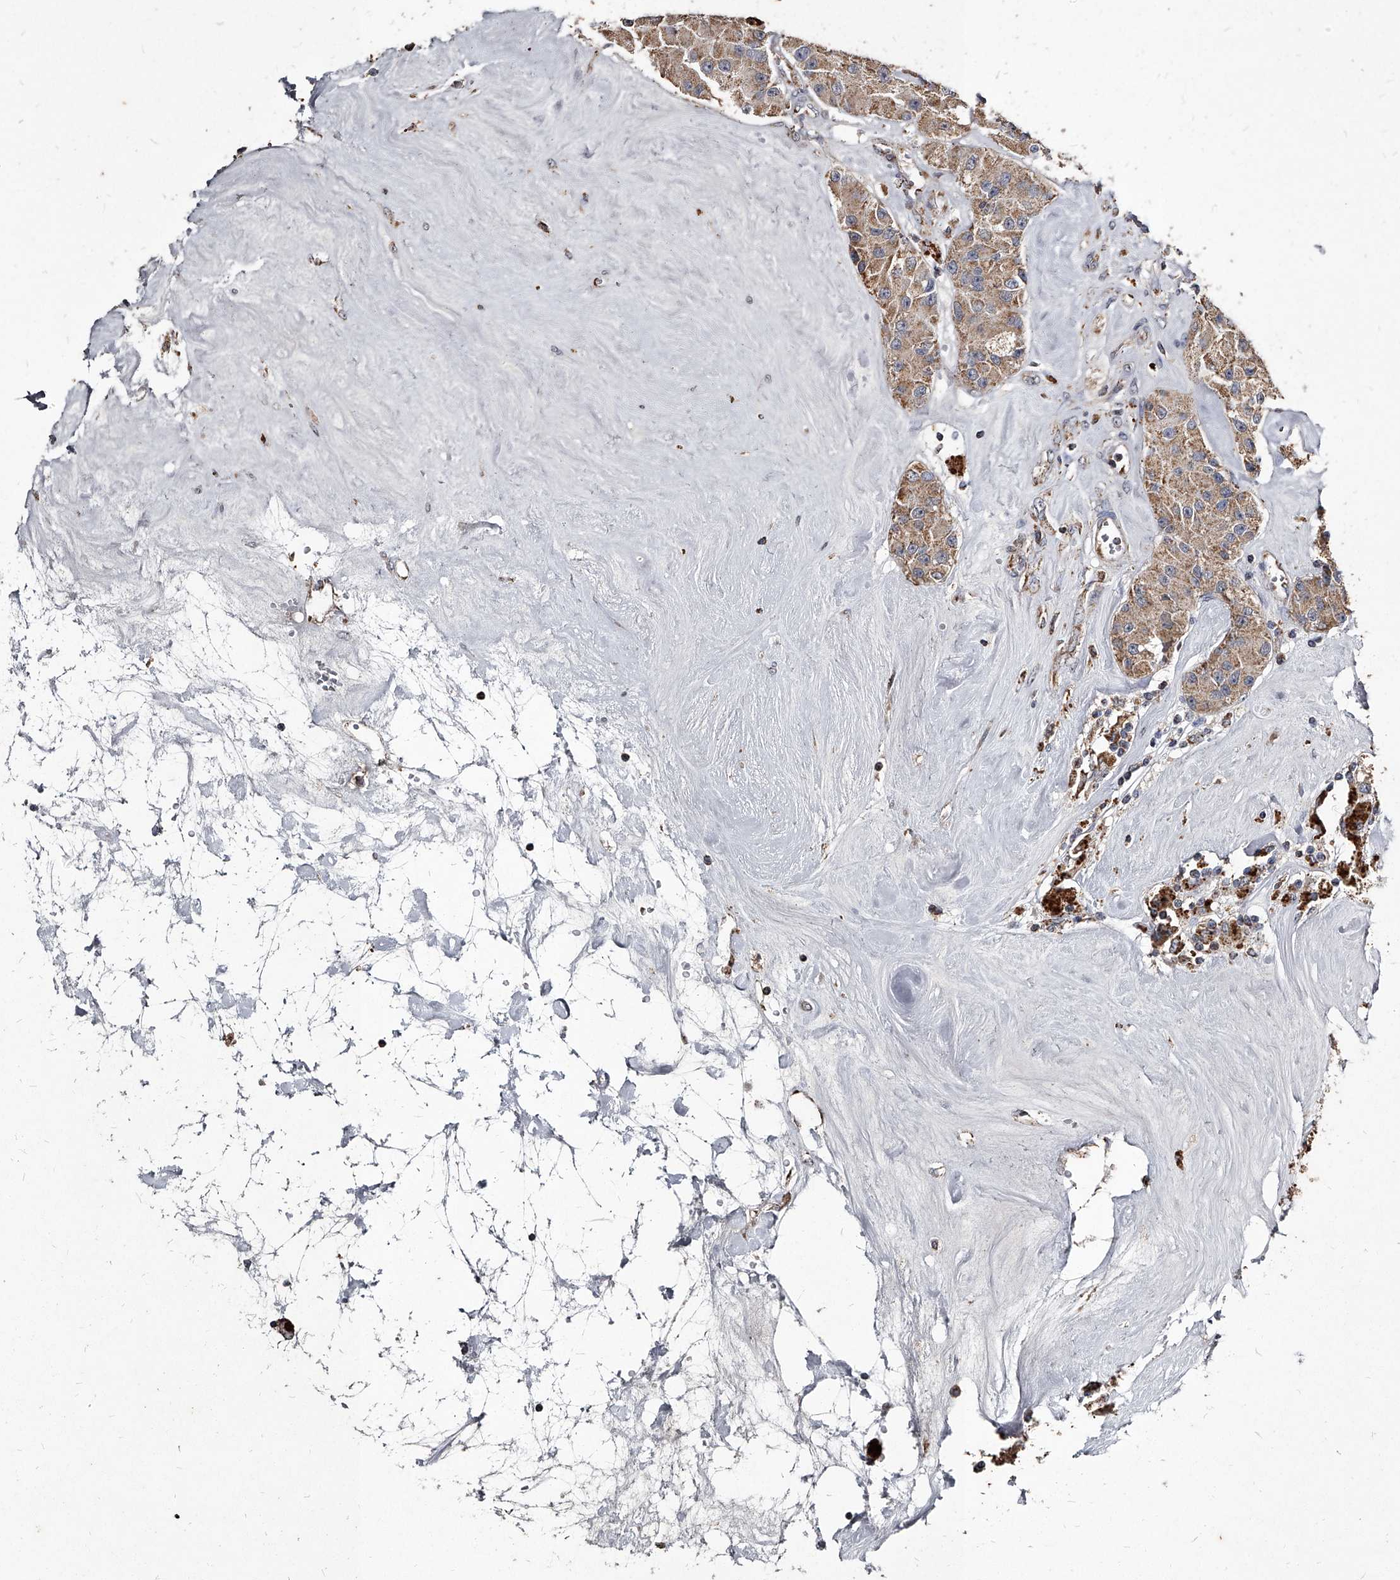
{"staining": {"intensity": "weak", "quantity": ">75%", "location": "cytoplasmic/membranous"}, "tissue": "carcinoid", "cell_type": "Tumor cells", "image_type": "cancer", "snomed": [{"axis": "morphology", "description": "Carcinoid, malignant, NOS"}, {"axis": "topography", "description": "Pancreas"}], "caption": "IHC micrograph of neoplastic tissue: carcinoid (malignant) stained using immunohistochemistry shows low levels of weak protein expression localized specifically in the cytoplasmic/membranous of tumor cells, appearing as a cytoplasmic/membranous brown color.", "gene": "GPR183", "patient": {"sex": "male", "age": 41}}